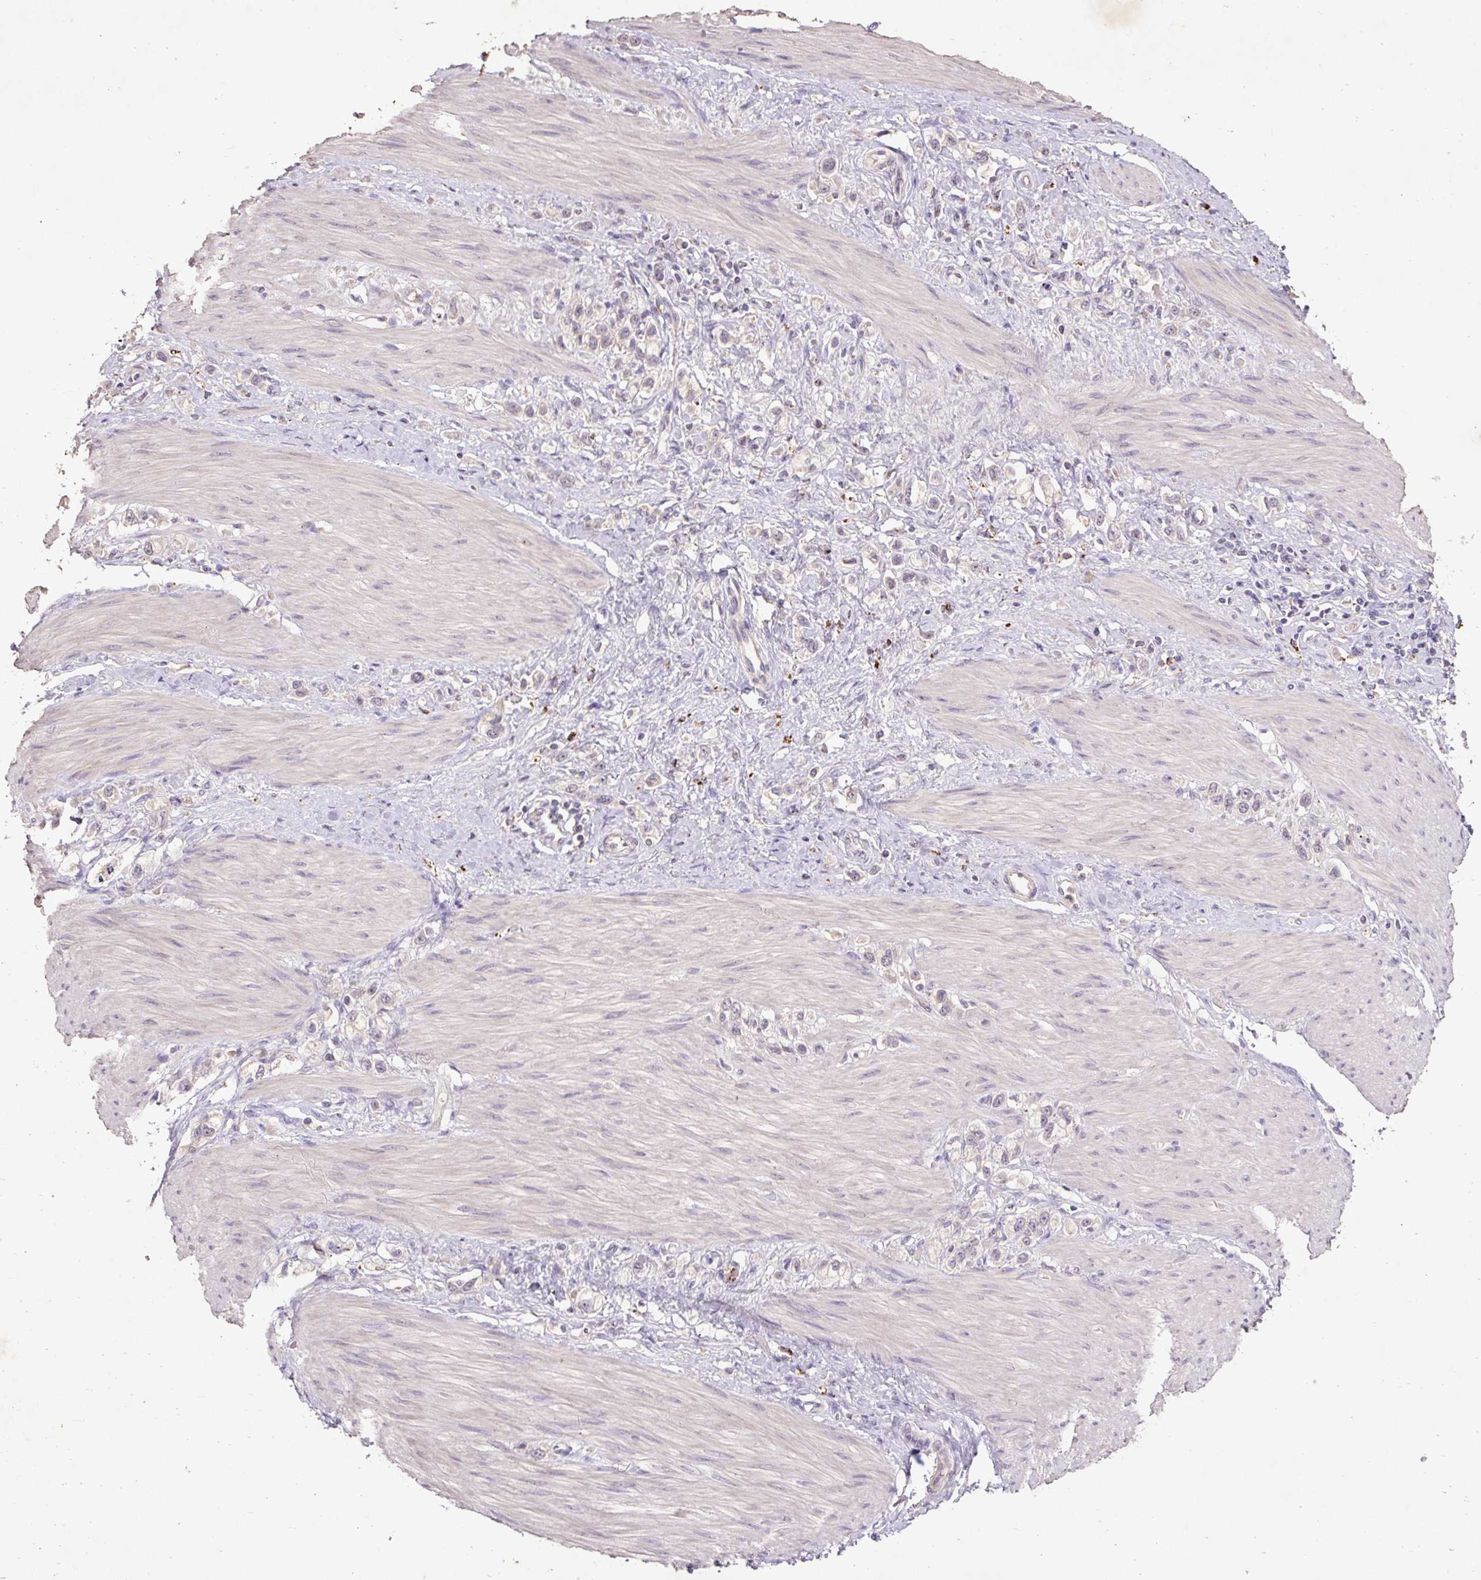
{"staining": {"intensity": "negative", "quantity": "none", "location": "none"}, "tissue": "stomach cancer", "cell_type": "Tumor cells", "image_type": "cancer", "snomed": [{"axis": "morphology", "description": "Adenocarcinoma, NOS"}, {"axis": "topography", "description": "Stomach"}], "caption": "The image exhibits no staining of tumor cells in stomach adenocarcinoma.", "gene": "LRTM2", "patient": {"sex": "female", "age": 65}}